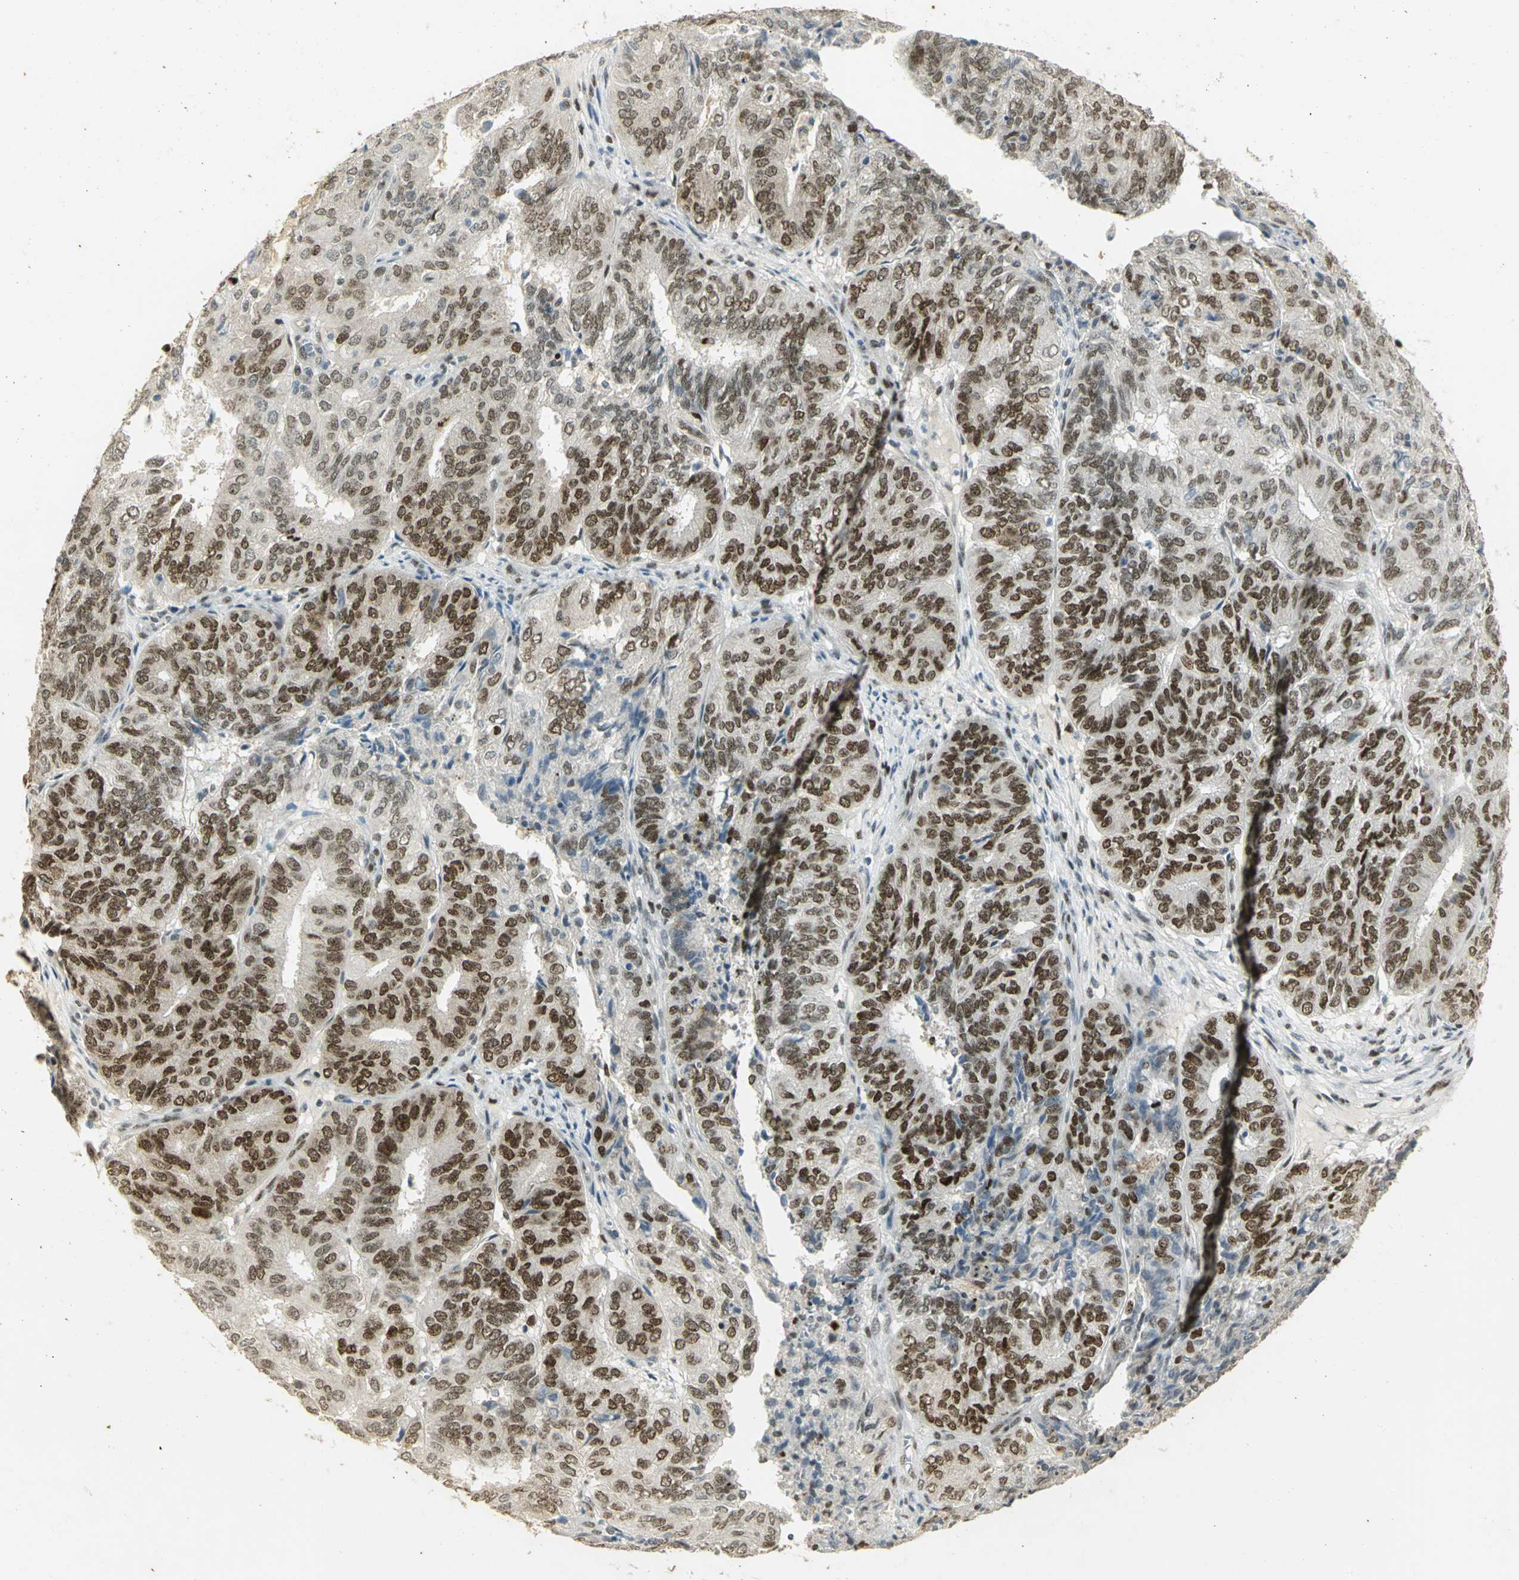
{"staining": {"intensity": "strong", "quantity": ">75%", "location": "nuclear"}, "tissue": "endometrial cancer", "cell_type": "Tumor cells", "image_type": "cancer", "snomed": [{"axis": "morphology", "description": "Adenocarcinoma, NOS"}, {"axis": "topography", "description": "Uterus"}], "caption": "DAB immunohistochemical staining of human endometrial cancer shows strong nuclear protein staining in approximately >75% of tumor cells. The staining is performed using DAB brown chromogen to label protein expression. The nuclei are counter-stained blue using hematoxylin.", "gene": "AK6", "patient": {"sex": "female", "age": 60}}